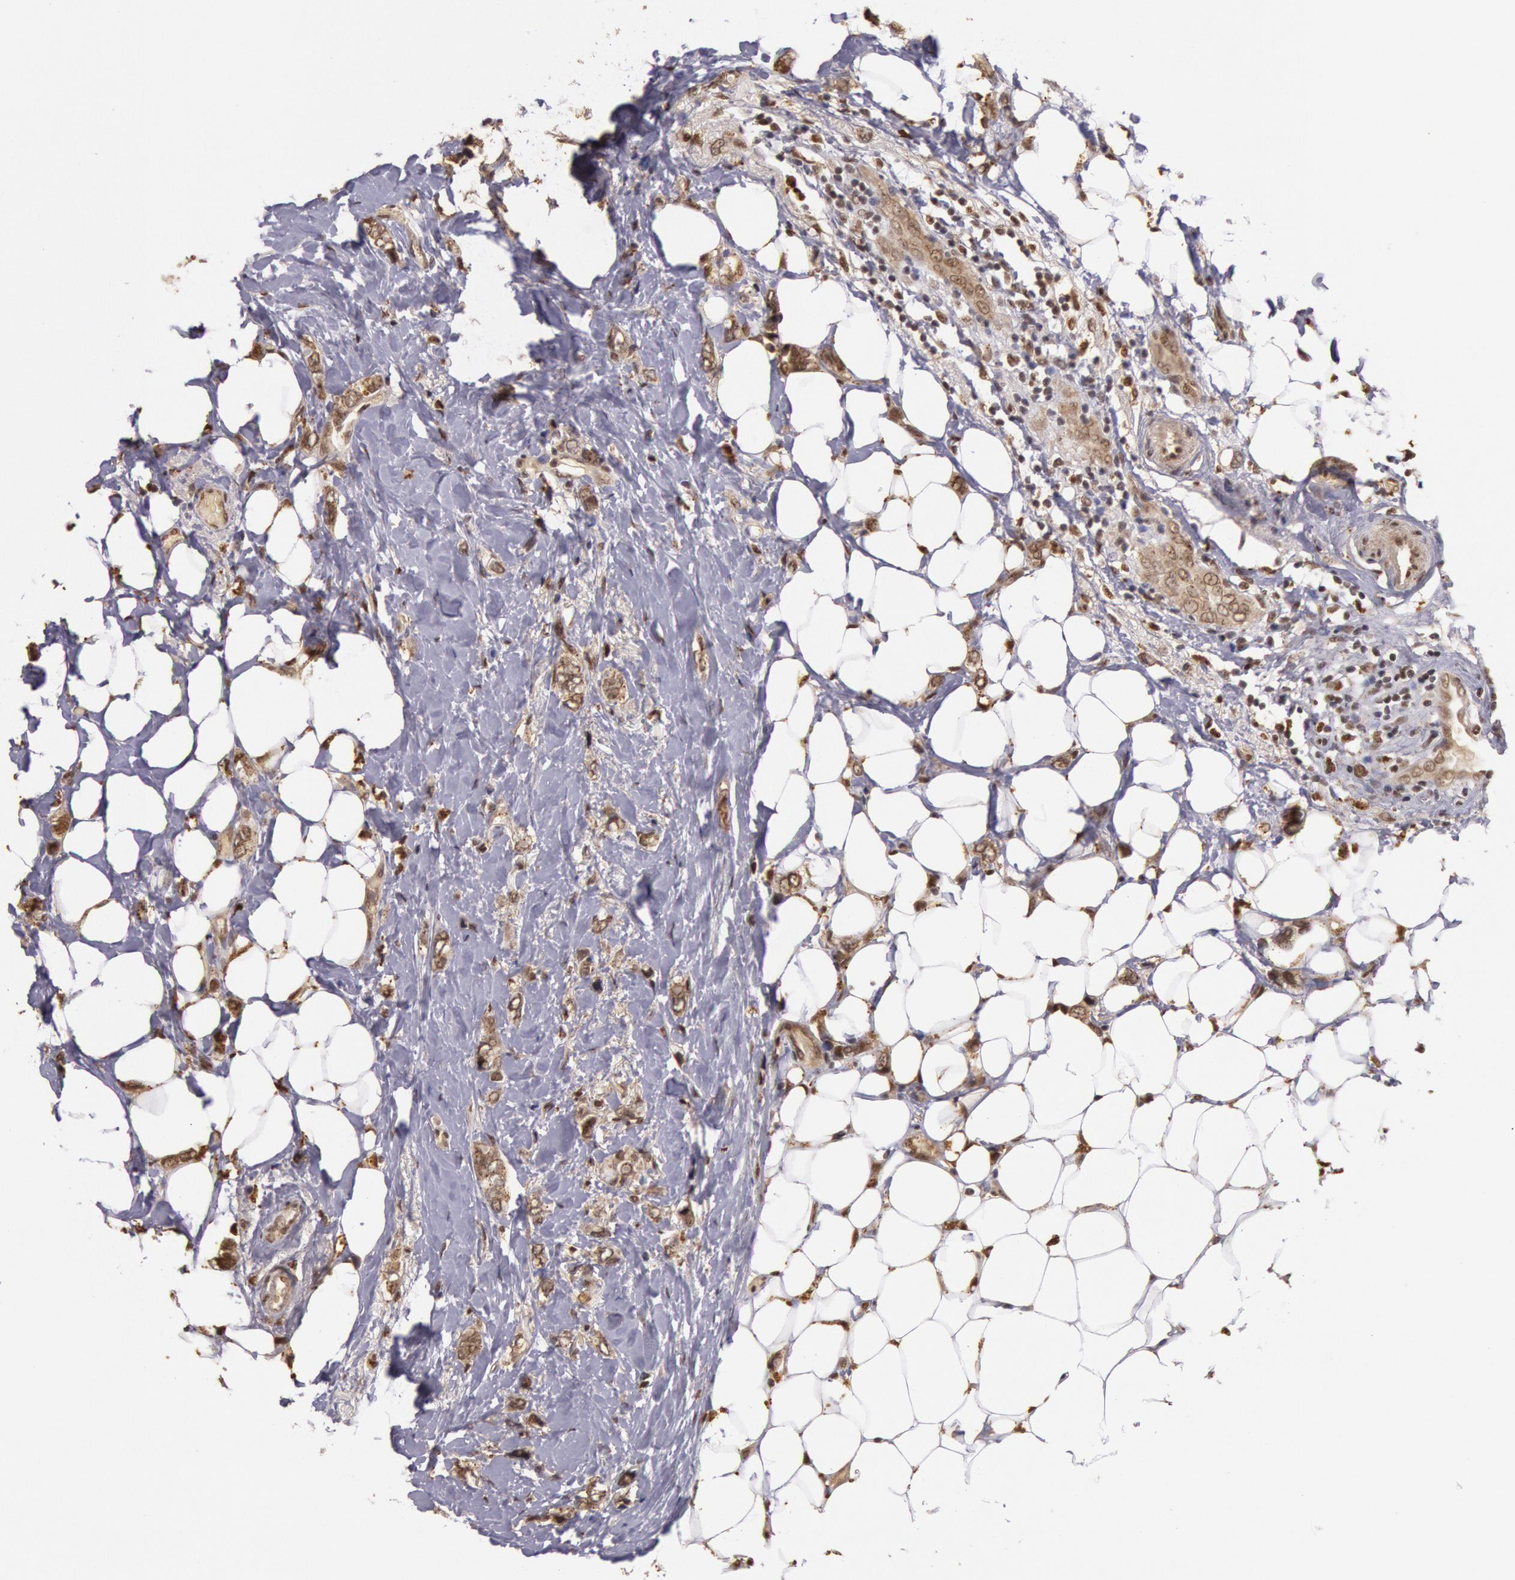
{"staining": {"intensity": "weak", "quantity": ">75%", "location": "nuclear"}, "tissue": "breast cancer", "cell_type": "Tumor cells", "image_type": "cancer", "snomed": [{"axis": "morphology", "description": "Duct carcinoma"}, {"axis": "topography", "description": "Breast"}], "caption": "Tumor cells exhibit low levels of weak nuclear expression in about >75% of cells in human intraductal carcinoma (breast).", "gene": "LIG4", "patient": {"sex": "female", "age": 72}}